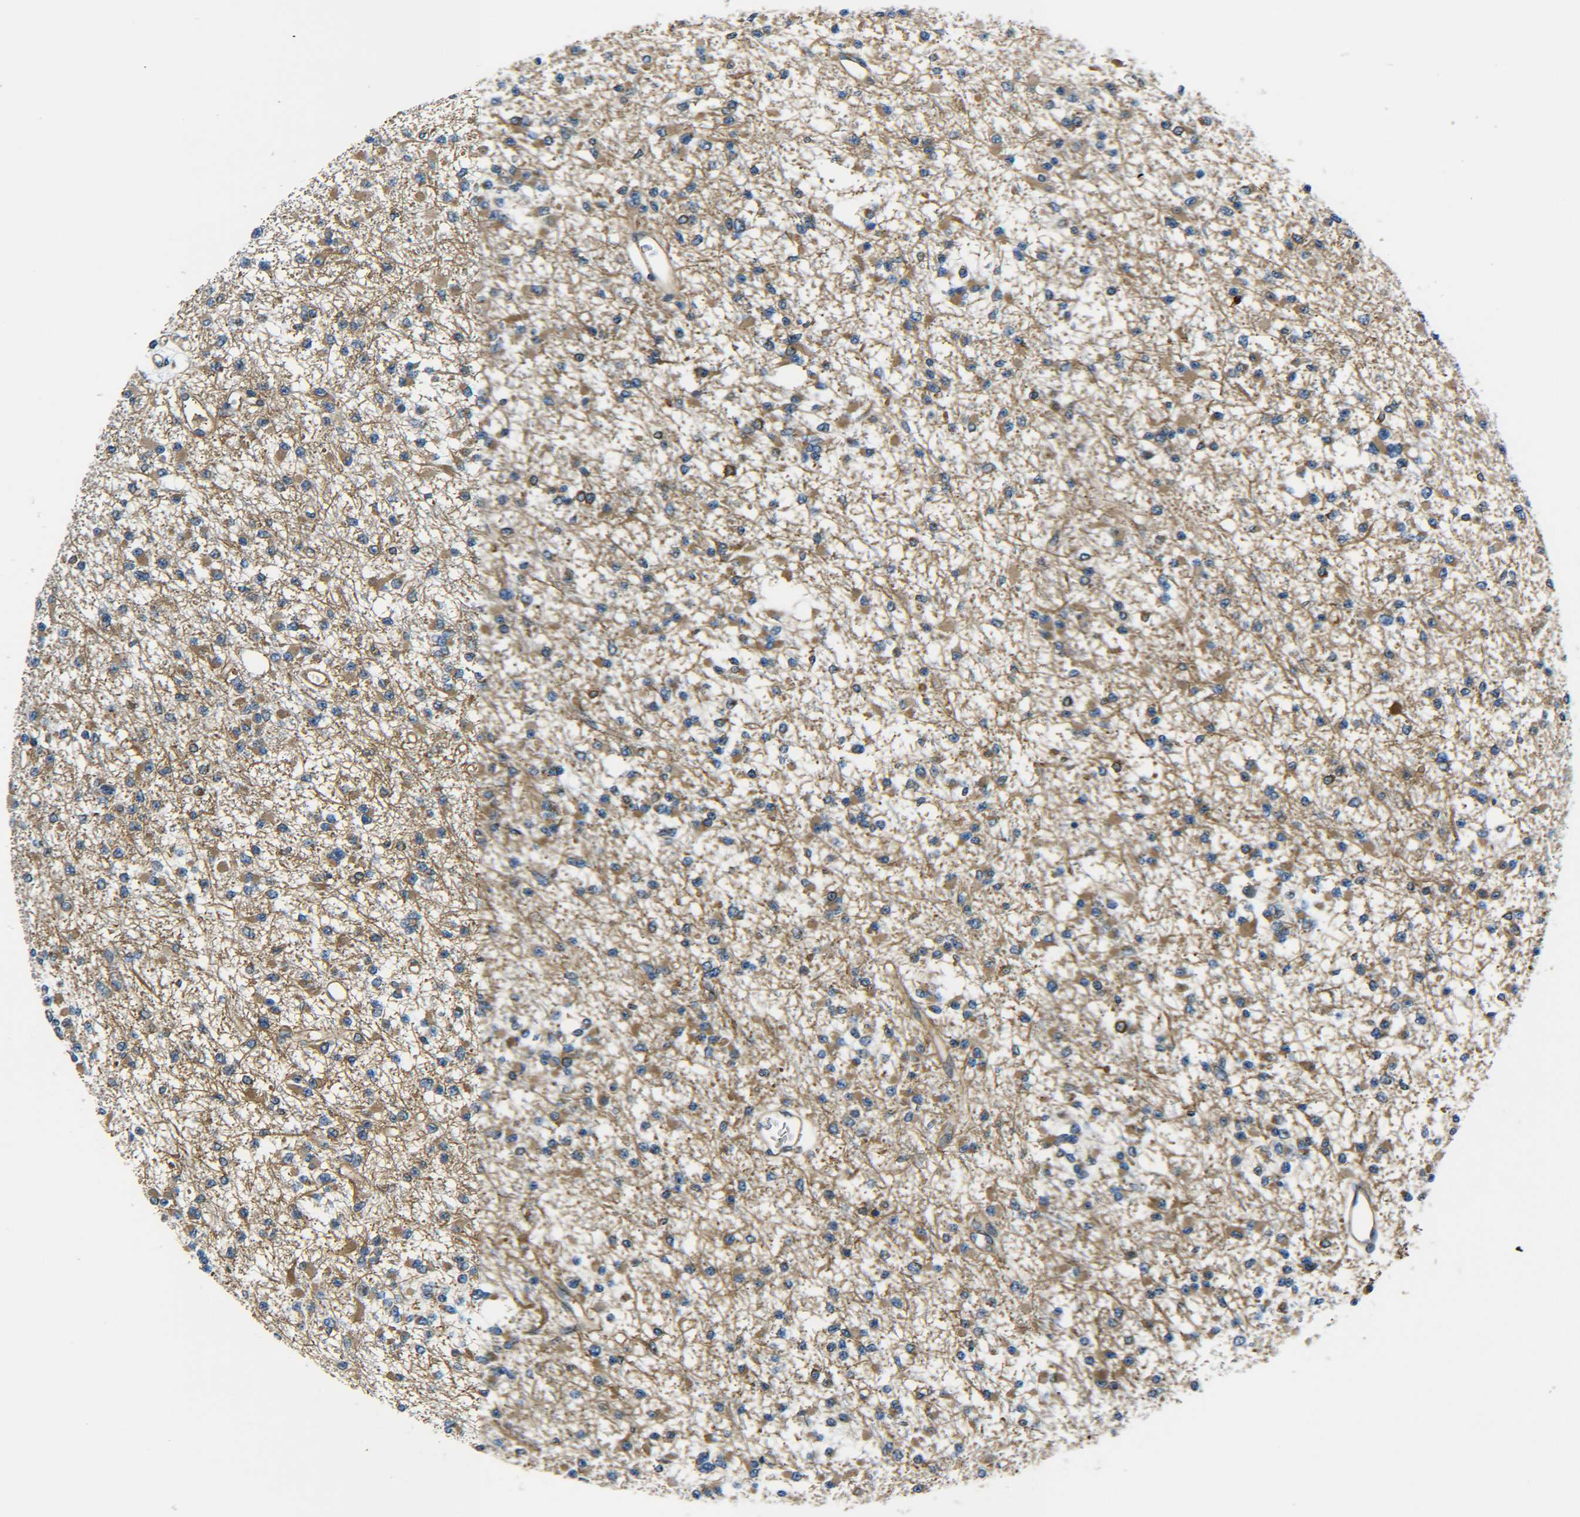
{"staining": {"intensity": "moderate", "quantity": "25%-75%", "location": "cytoplasmic/membranous"}, "tissue": "glioma", "cell_type": "Tumor cells", "image_type": "cancer", "snomed": [{"axis": "morphology", "description": "Glioma, malignant, Low grade"}, {"axis": "topography", "description": "Brain"}], "caption": "Moderate cytoplasmic/membranous staining for a protein is identified in about 25%-75% of tumor cells of glioma using immunohistochemistry (IHC).", "gene": "PREB", "patient": {"sex": "female", "age": 22}}